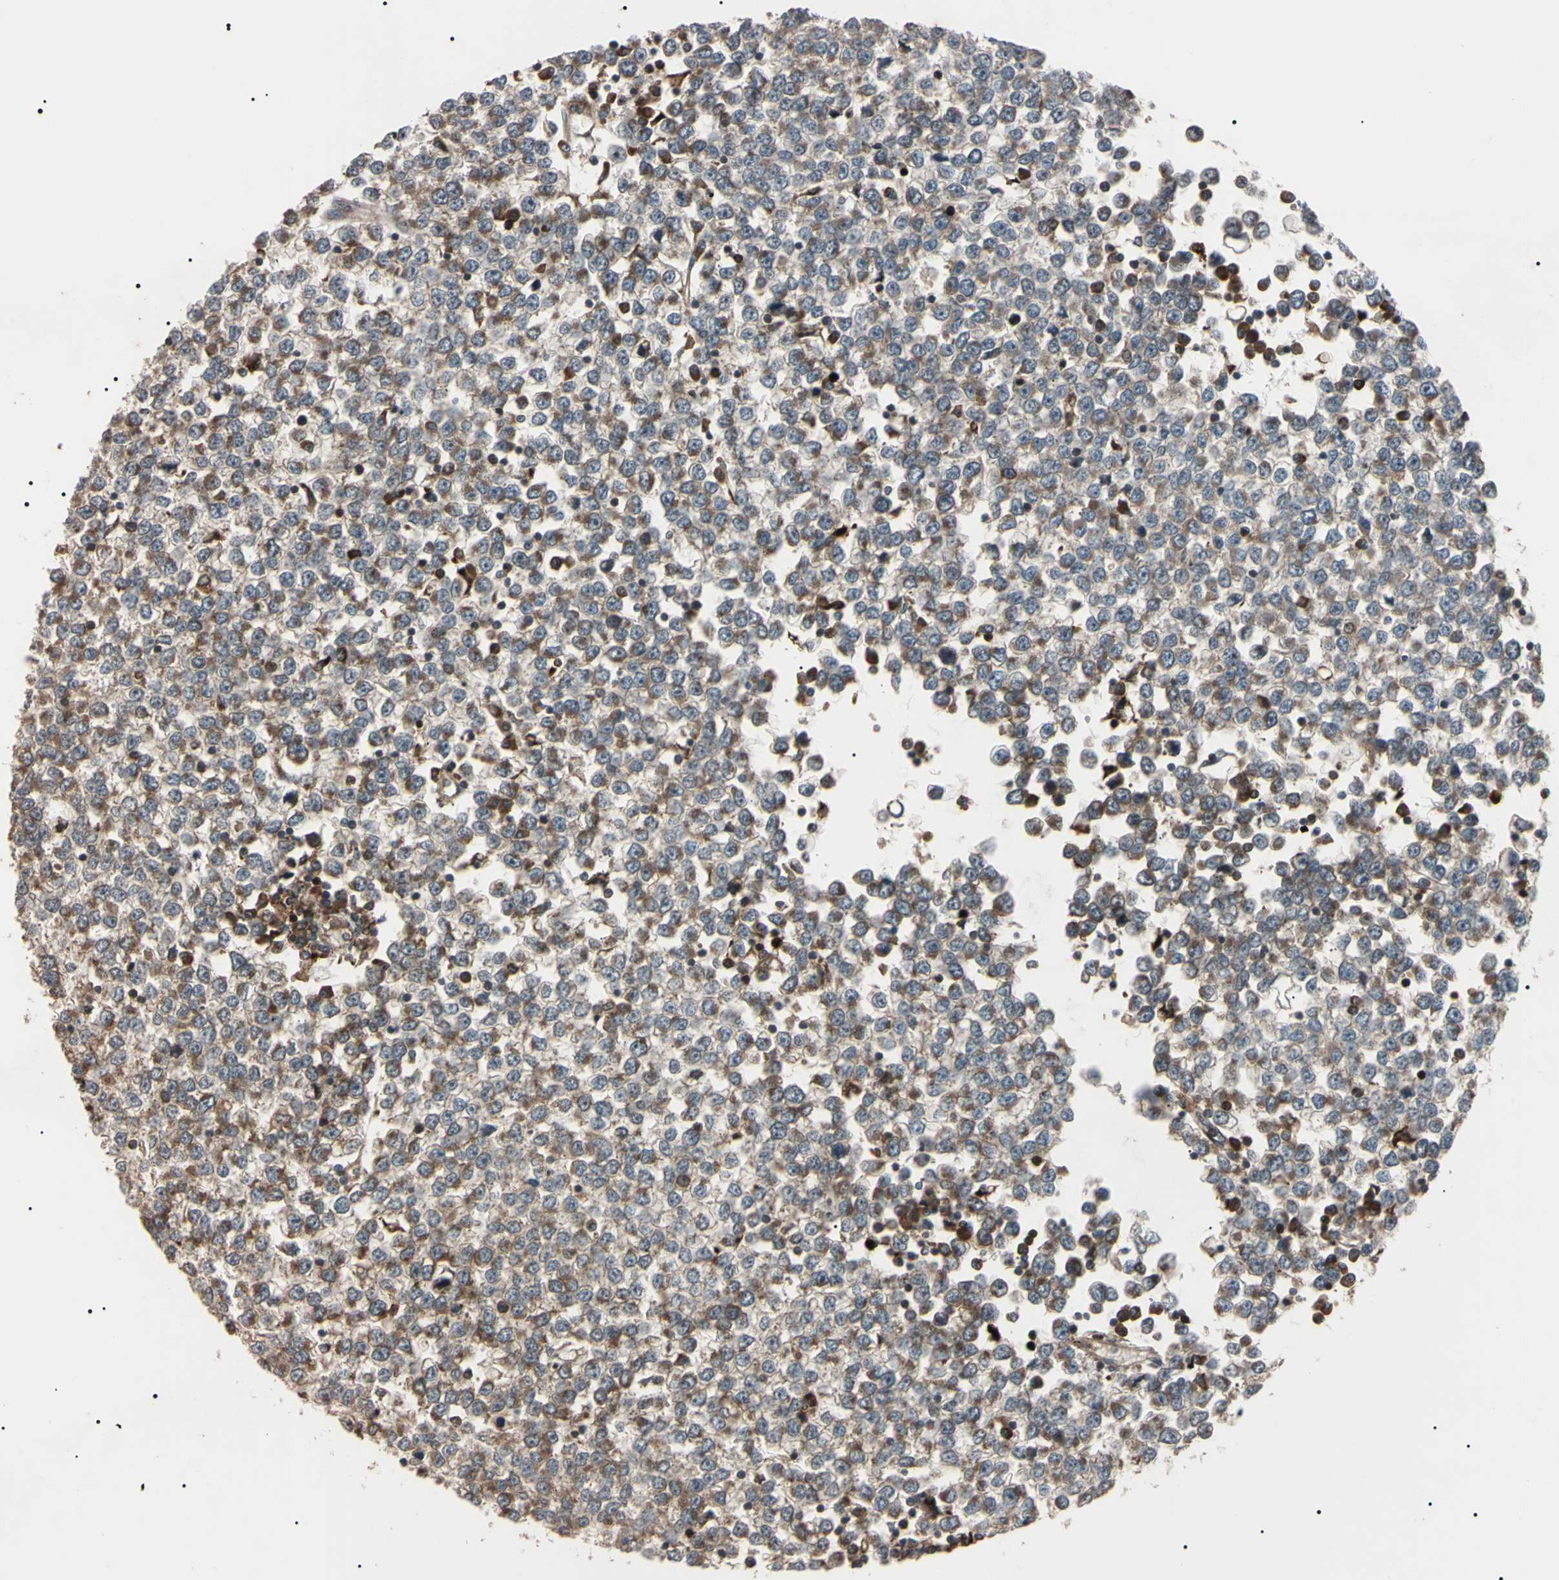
{"staining": {"intensity": "moderate", "quantity": ">75%", "location": "cytoplasmic/membranous"}, "tissue": "testis cancer", "cell_type": "Tumor cells", "image_type": "cancer", "snomed": [{"axis": "morphology", "description": "Seminoma, NOS"}, {"axis": "topography", "description": "Testis"}], "caption": "Immunohistochemical staining of human seminoma (testis) demonstrates medium levels of moderate cytoplasmic/membranous staining in approximately >75% of tumor cells. The protein of interest is stained brown, and the nuclei are stained in blue (DAB (3,3'-diaminobenzidine) IHC with brightfield microscopy, high magnification).", "gene": "GUCY1B1", "patient": {"sex": "male", "age": 65}}